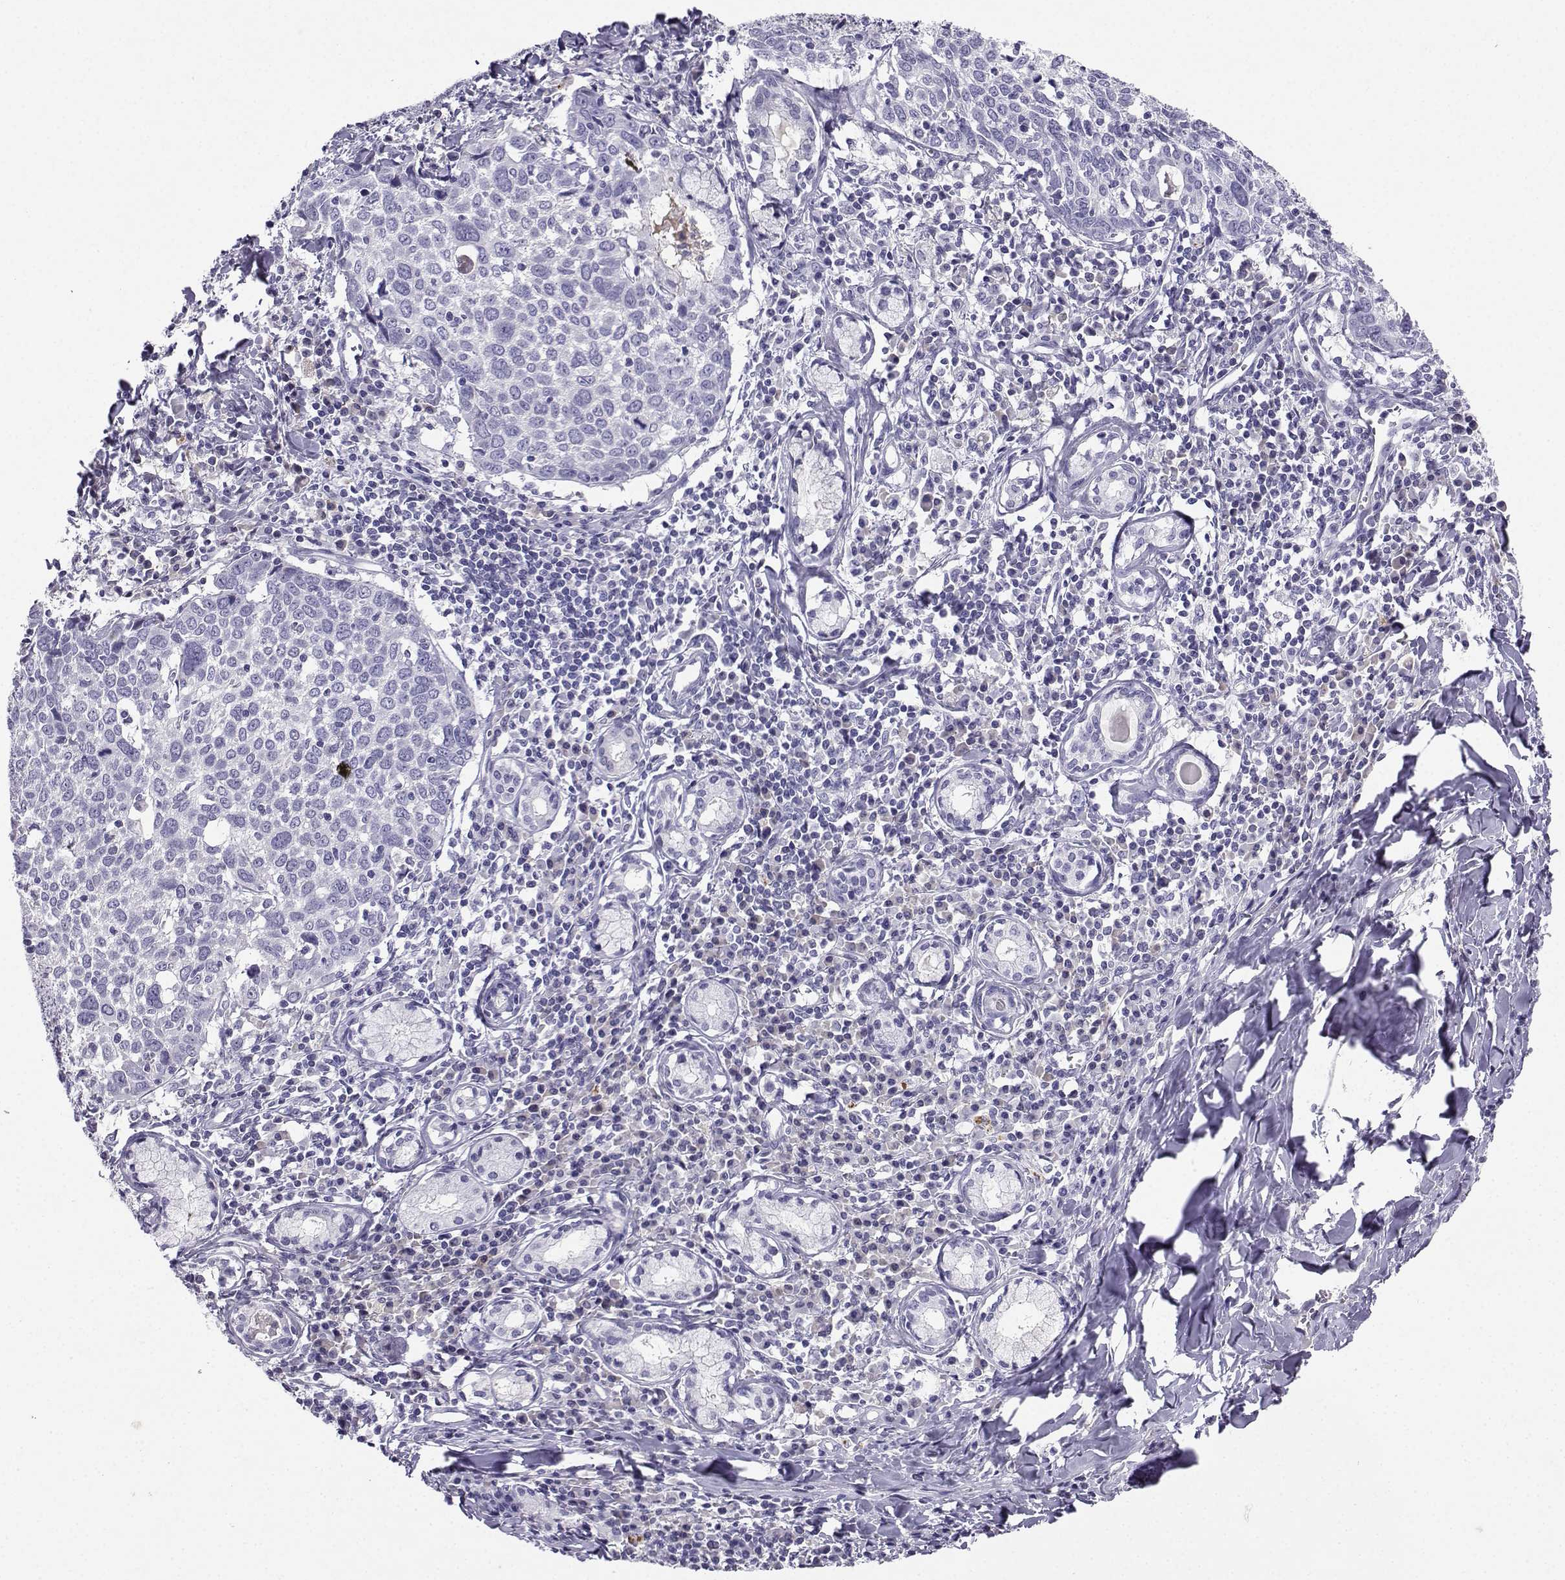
{"staining": {"intensity": "negative", "quantity": "none", "location": "none"}, "tissue": "lung cancer", "cell_type": "Tumor cells", "image_type": "cancer", "snomed": [{"axis": "morphology", "description": "Squamous cell carcinoma, NOS"}, {"axis": "topography", "description": "Lung"}], "caption": "Tumor cells show no significant protein staining in lung cancer.", "gene": "GRIK4", "patient": {"sex": "male", "age": 57}}